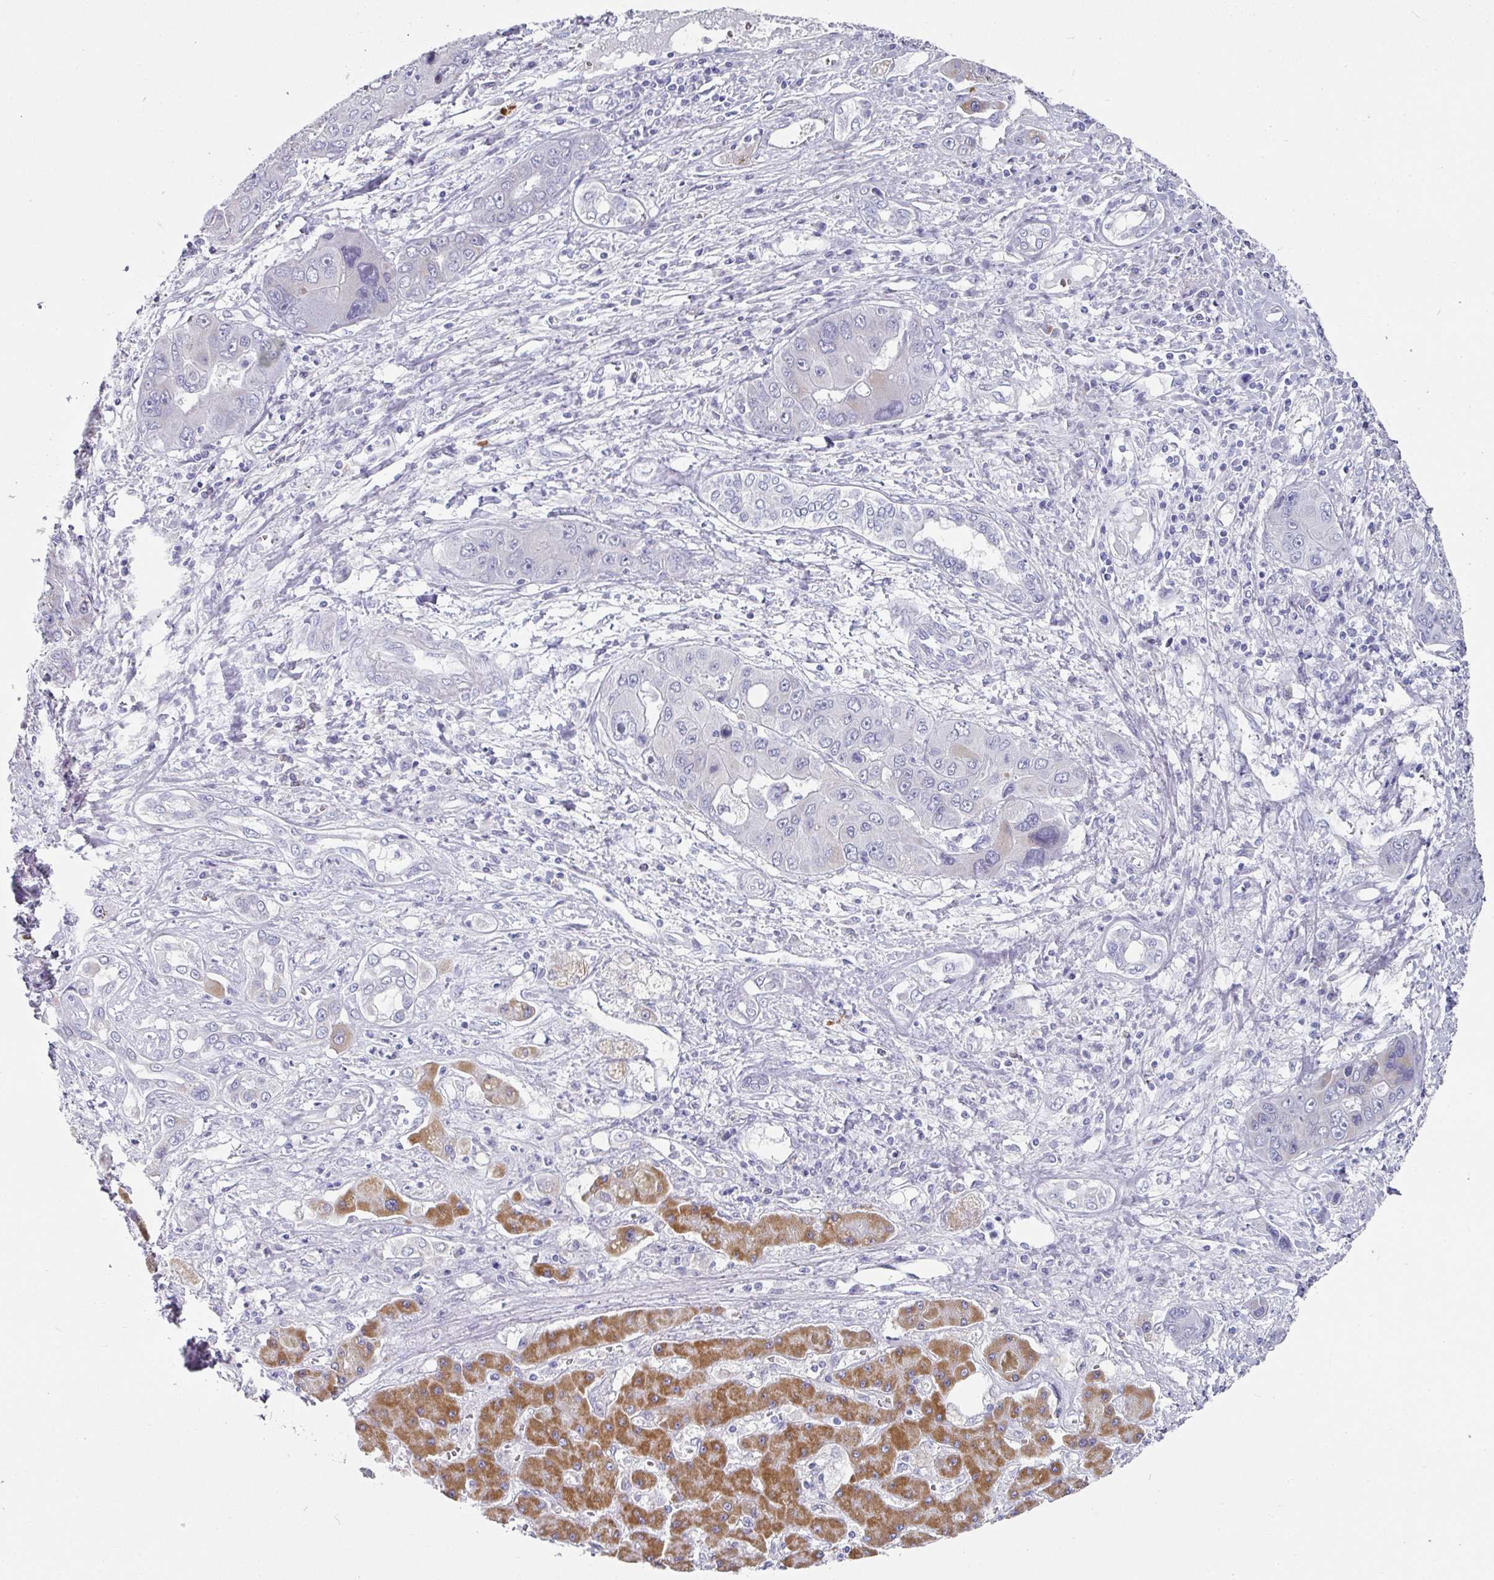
{"staining": {"intensity": "negative", "quantity": "none", "location": "none"}, "tissue": "liver cancer", "cell_type": "Tumor cells", "image_type": "cancer", "snomed": [{"axis": "morphology", "description": "Cholangiocarcinoma"}, {"axis": "topography", "description": "Liver"}], "caption": "Tumor cells show no significant staining in liver cholangiocarcinoma. Brightfield microscopy of immunohistochemistry (IHC) stained with DAB (brown) and hematoxylin (blue), captured at high magnification.", "gene": "SETBP1", "patient": {"sex": "male", "age": 67}}